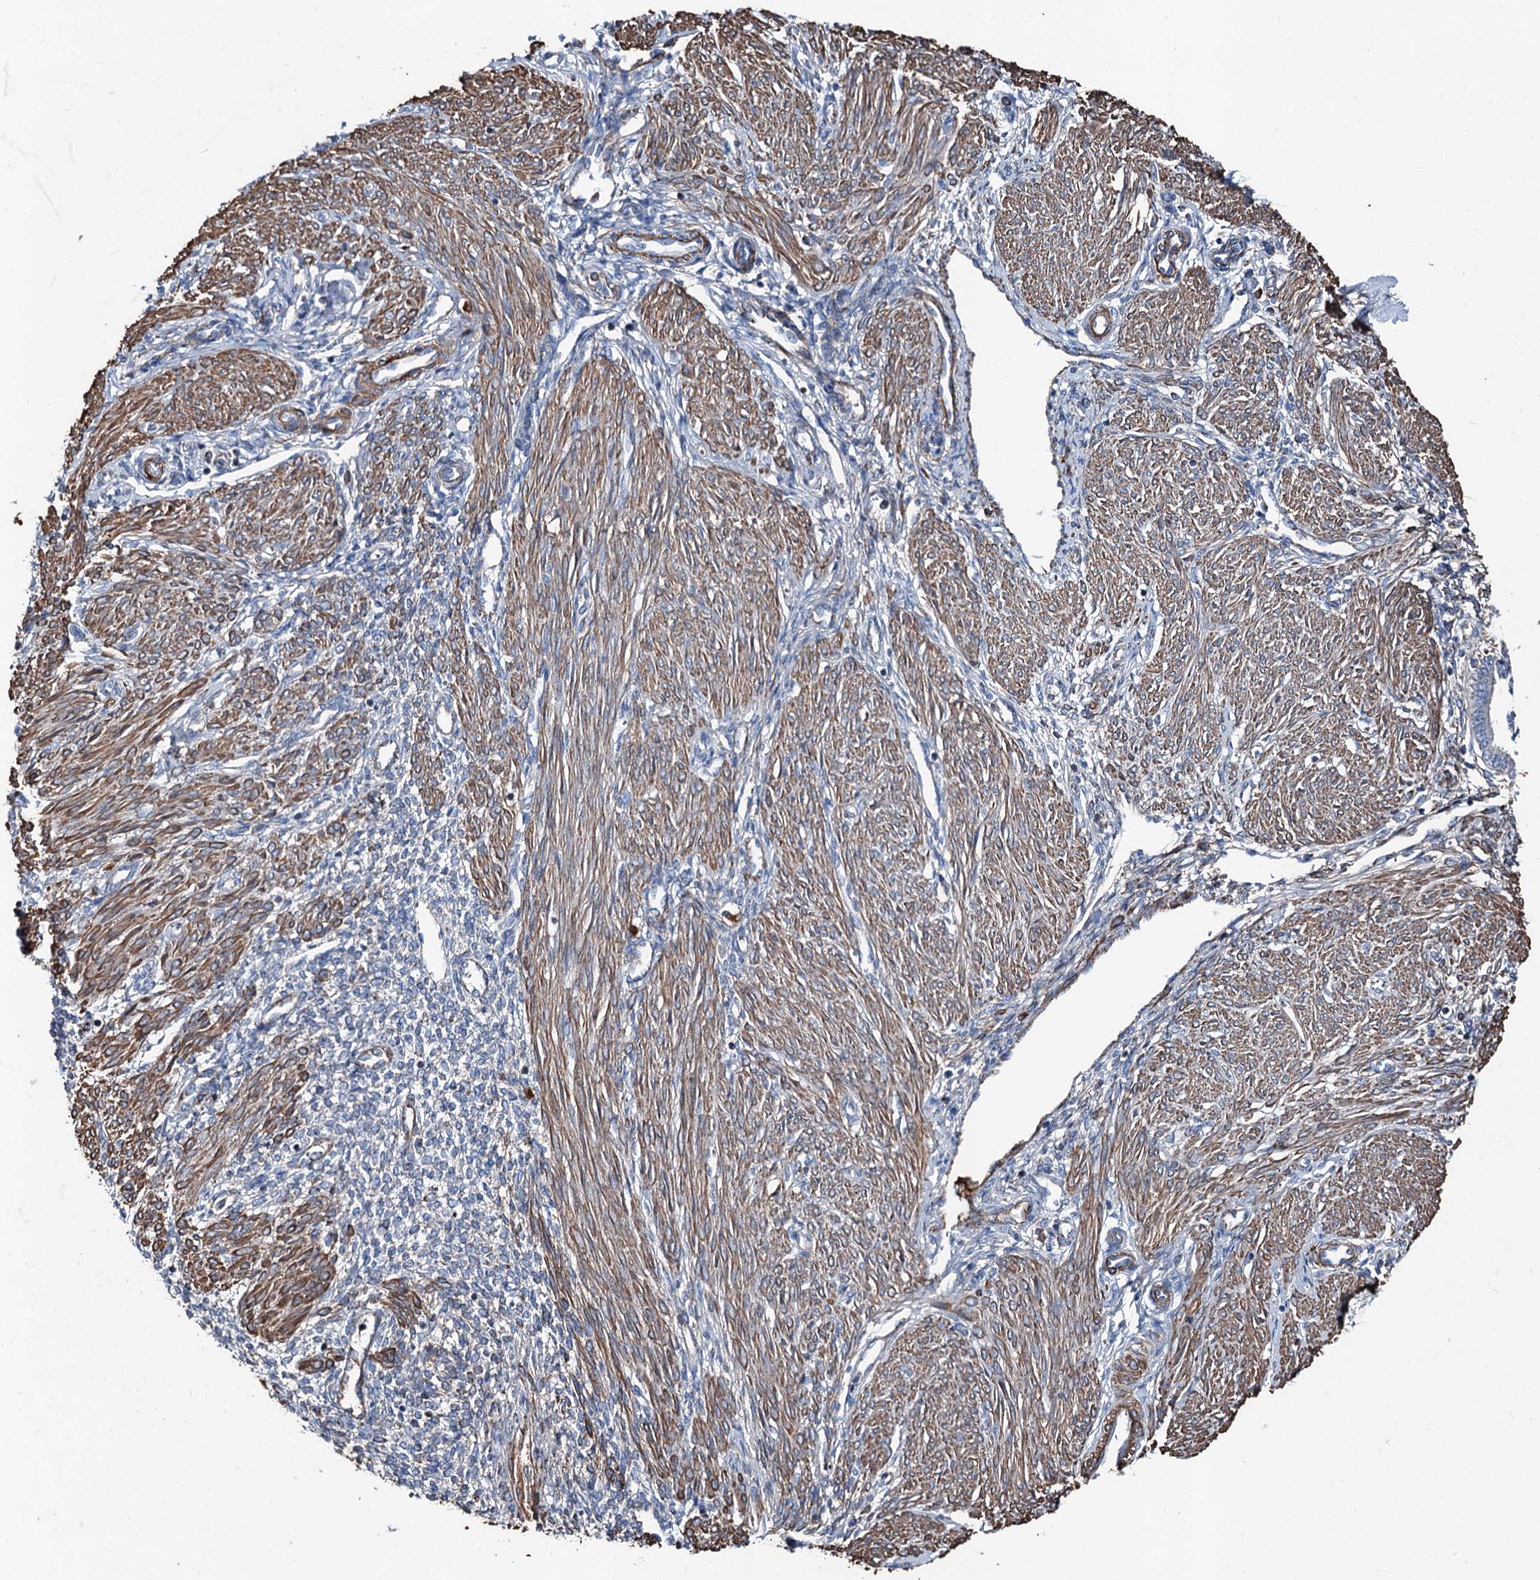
{"staining": {"intensity": "weak", "quantity": "<25%", "location": "cytoplasmic/membranous"}, "tissue": "endometrium", "cell_type": "Cells in endometrial stroma", "image_type": "normal", "snomed": [{"axis": "morphology", "description": "Normal tissue, NOS"}, {"axis": "topography", "description": "Endometrium"}], "caption": "Immunohistochemical staining of unremarkable human endometrium shows no significant staining in cells in endometrial stroma. The staining was performed using DAB to visualize the protein expression in brown, while the nuclei were stained in blue with hematoxylin (Magnification: 20x).", "gene": "DDIAS", "patient": {"sex": "female", "age": 53}}